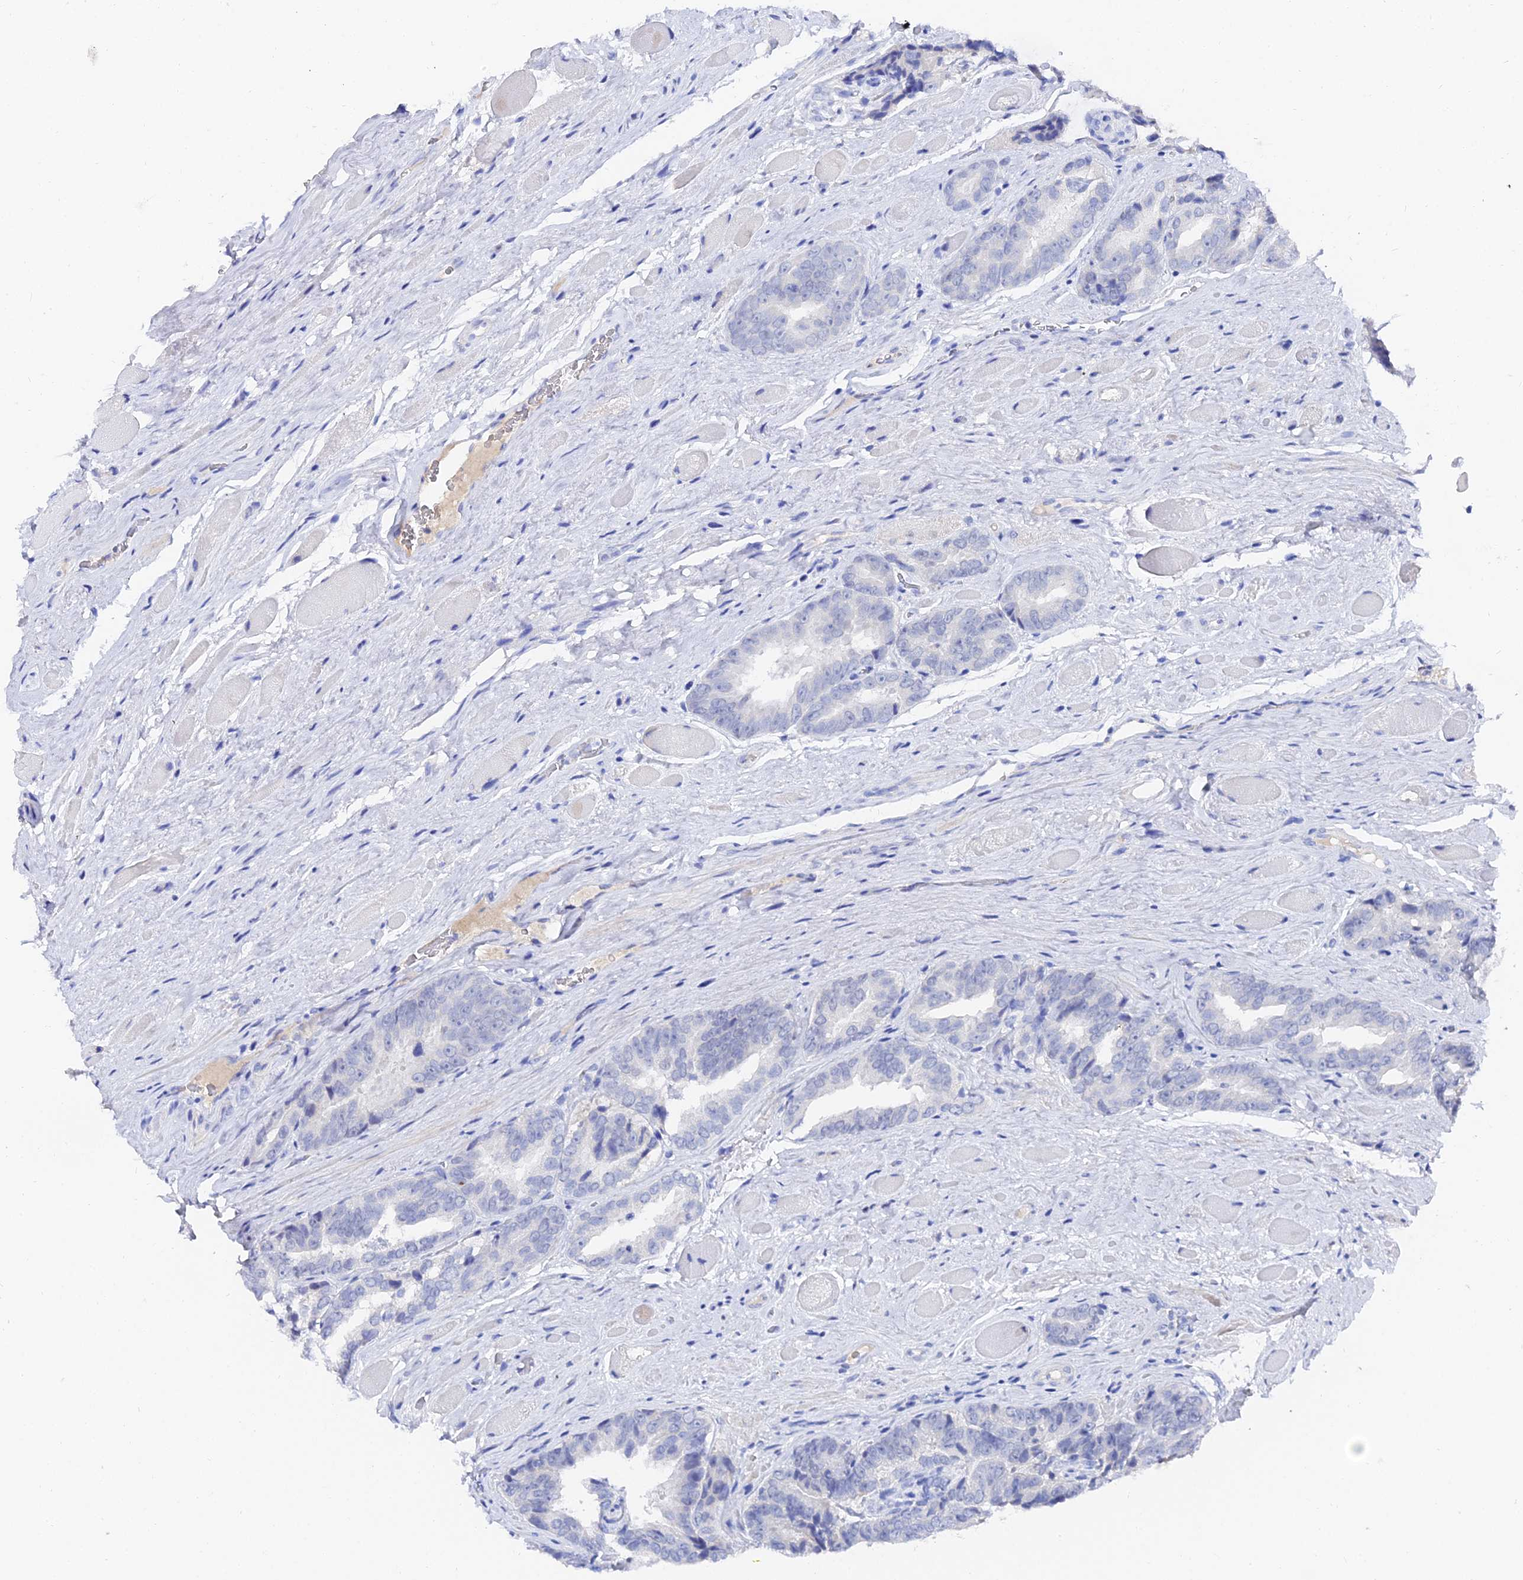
{"staining": {"intensity": "negative", "quantity": "none", "location": "none"}, "tissue": "prostate cancer", "cell_type": "Tumor cells", "image_type": "cancer", "snomed": [{"axis": "morphology", "description": "Adenocarcinoma, High grade"}, {"axis": "topography", "description": "Prostate"}], "caption": "DAB (3,3'-diaminobenzidine) immunohistochemical staining of high-grade adenocarcinoma (prostate) shows no significant expression in tumor cells. (Immunohistochemistry (ihc), brightfield microscopy, high magnification).", "gene": "KRT17", "patient": {"sex": "male", "age": 72}}